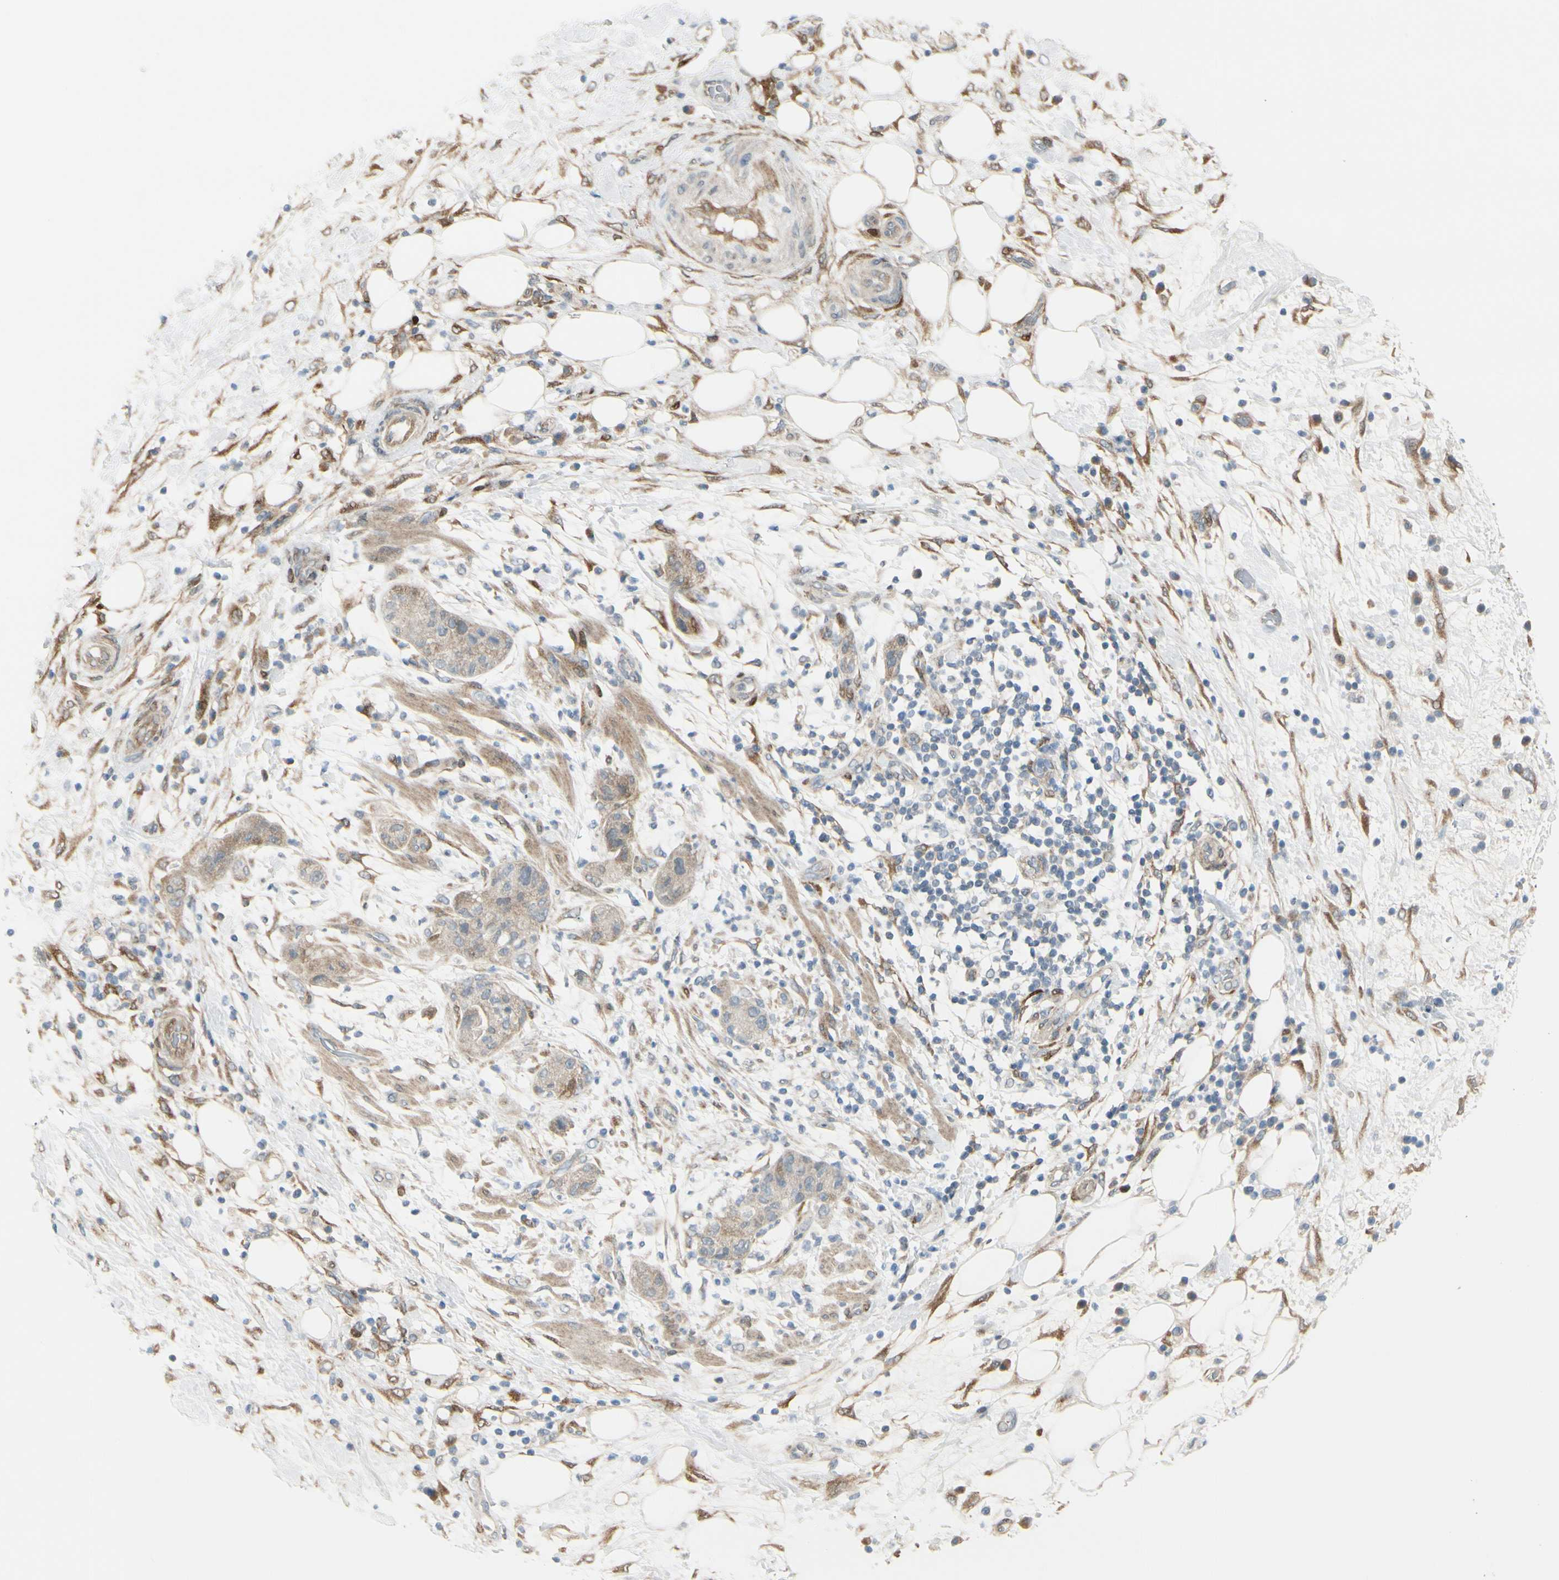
{"staining": {"intensity": "weak", "quantity": "25%-75%", "location": "cytoplasmic/membranous"}, "tissue": "pancreatic cancer", "cell_type": "Tumor cells", "image_type": "cancer", "snomed": [{"axis": "morphology", "description": "Adenocarcinoma, NOS"}, {"axis": "topography", "description": "Pancreas"}], "caption": "Immunohistochemical staining of human pancreatic cancer (adenocarcinoma) demonstrates low levels of weak cytoplasmic/membranous protein expression in about 25%-75% of tumor cells.", "gene": "FHL2", "patient": {"sex": "female", "age": 78}}